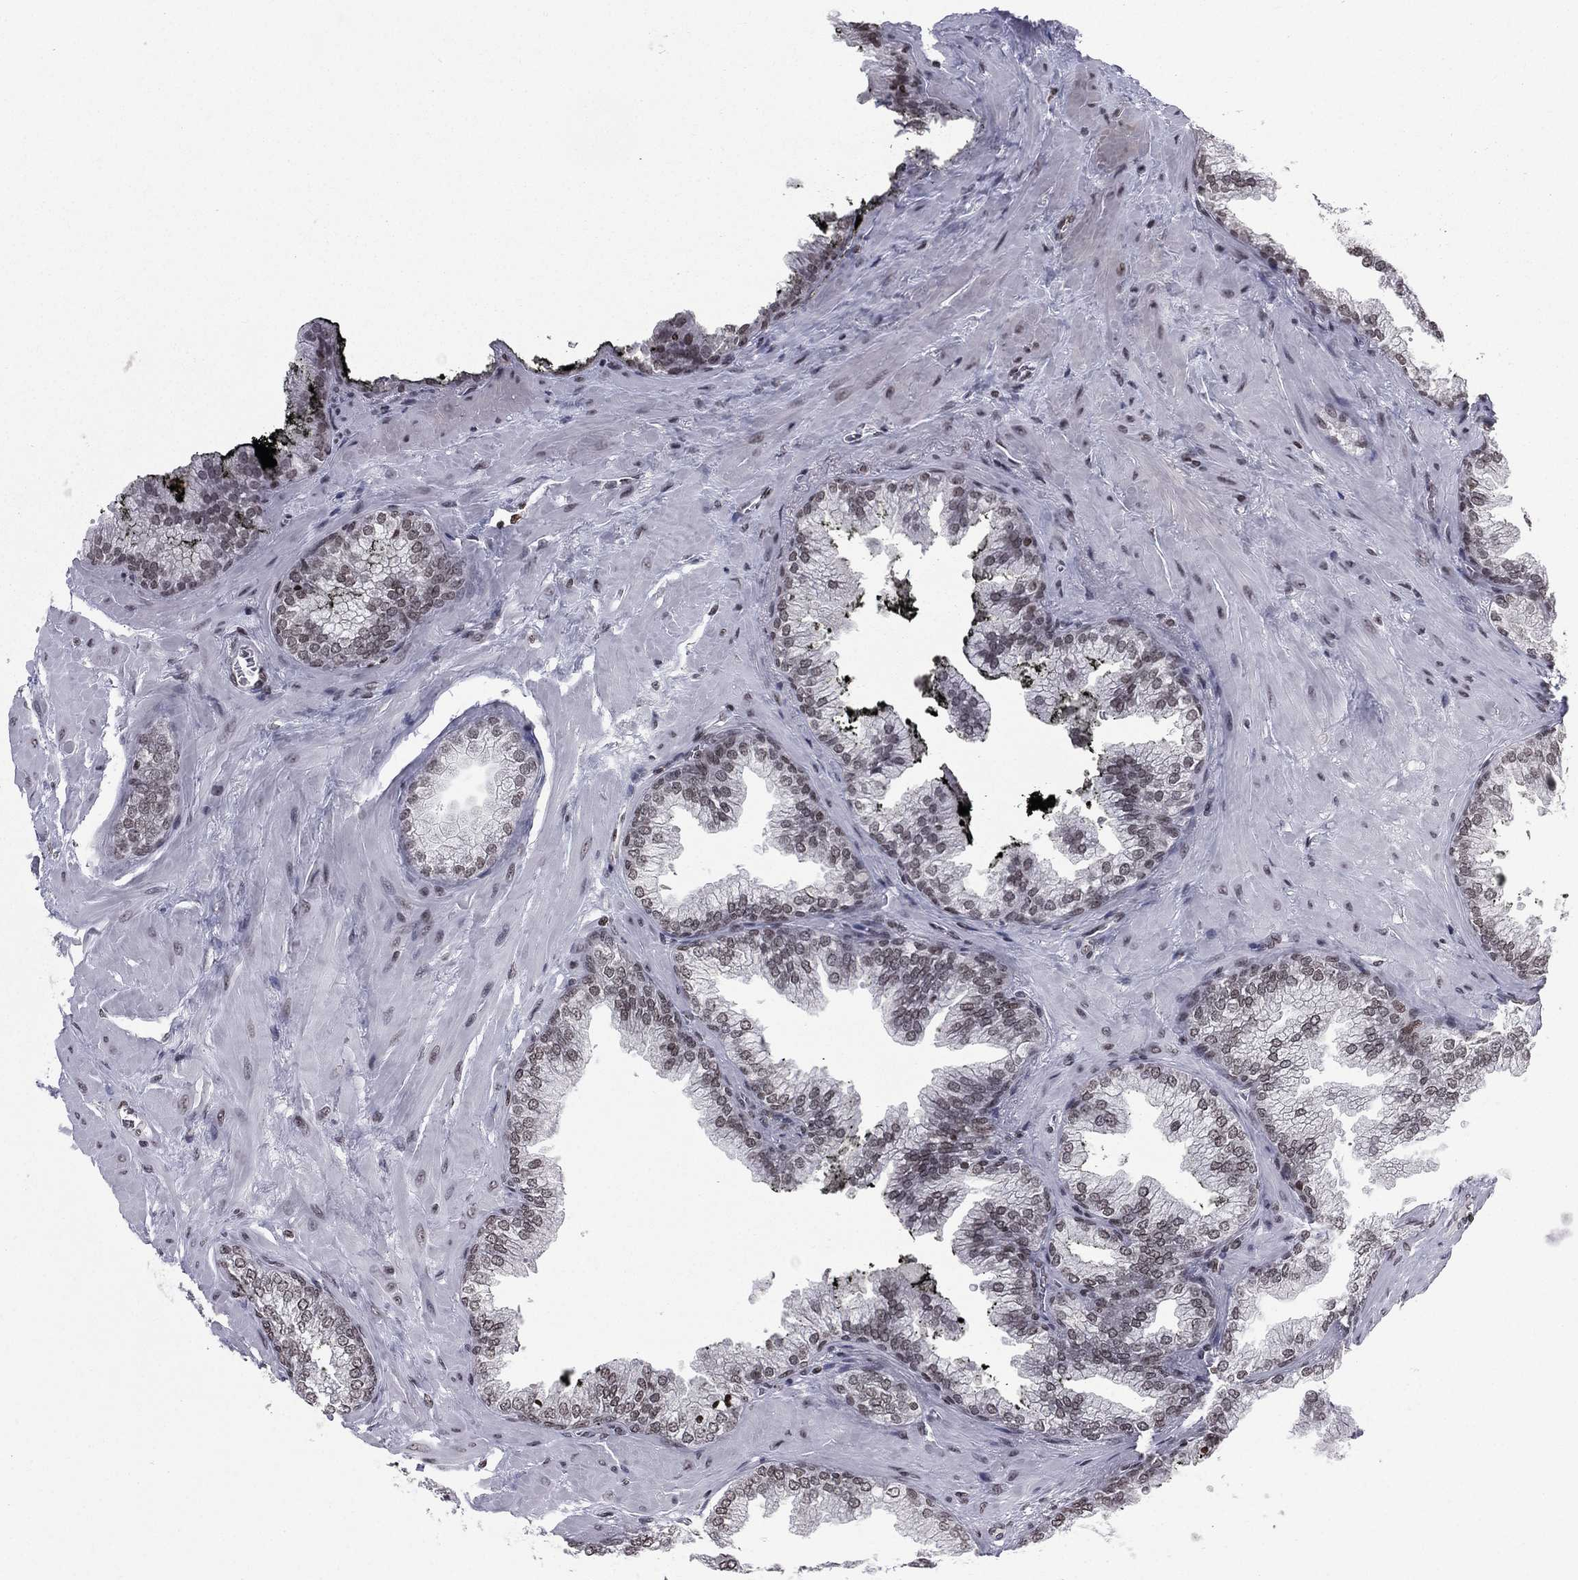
{"staining": {"intensity": "weak", "quantity": "<25%", "location": "nuclear"}, "tissue": "prostate cancer", "cell_type": "Tumor cells", "image_type": "cancer", "snomed": [{"axis": "morphology", "description": "Adenocarcinoma, Low grade"}, {"axis": "topography", "description": "Prostate"}], "caption": "Tumor cells show no significant positivity in prostate low-grade adenocarcinoma. (Immunohistochemistry (ihc), brightfield microscopy, high magnification).", "gene": "RFX7", "patient": {"sex": "male", "age": 72}}